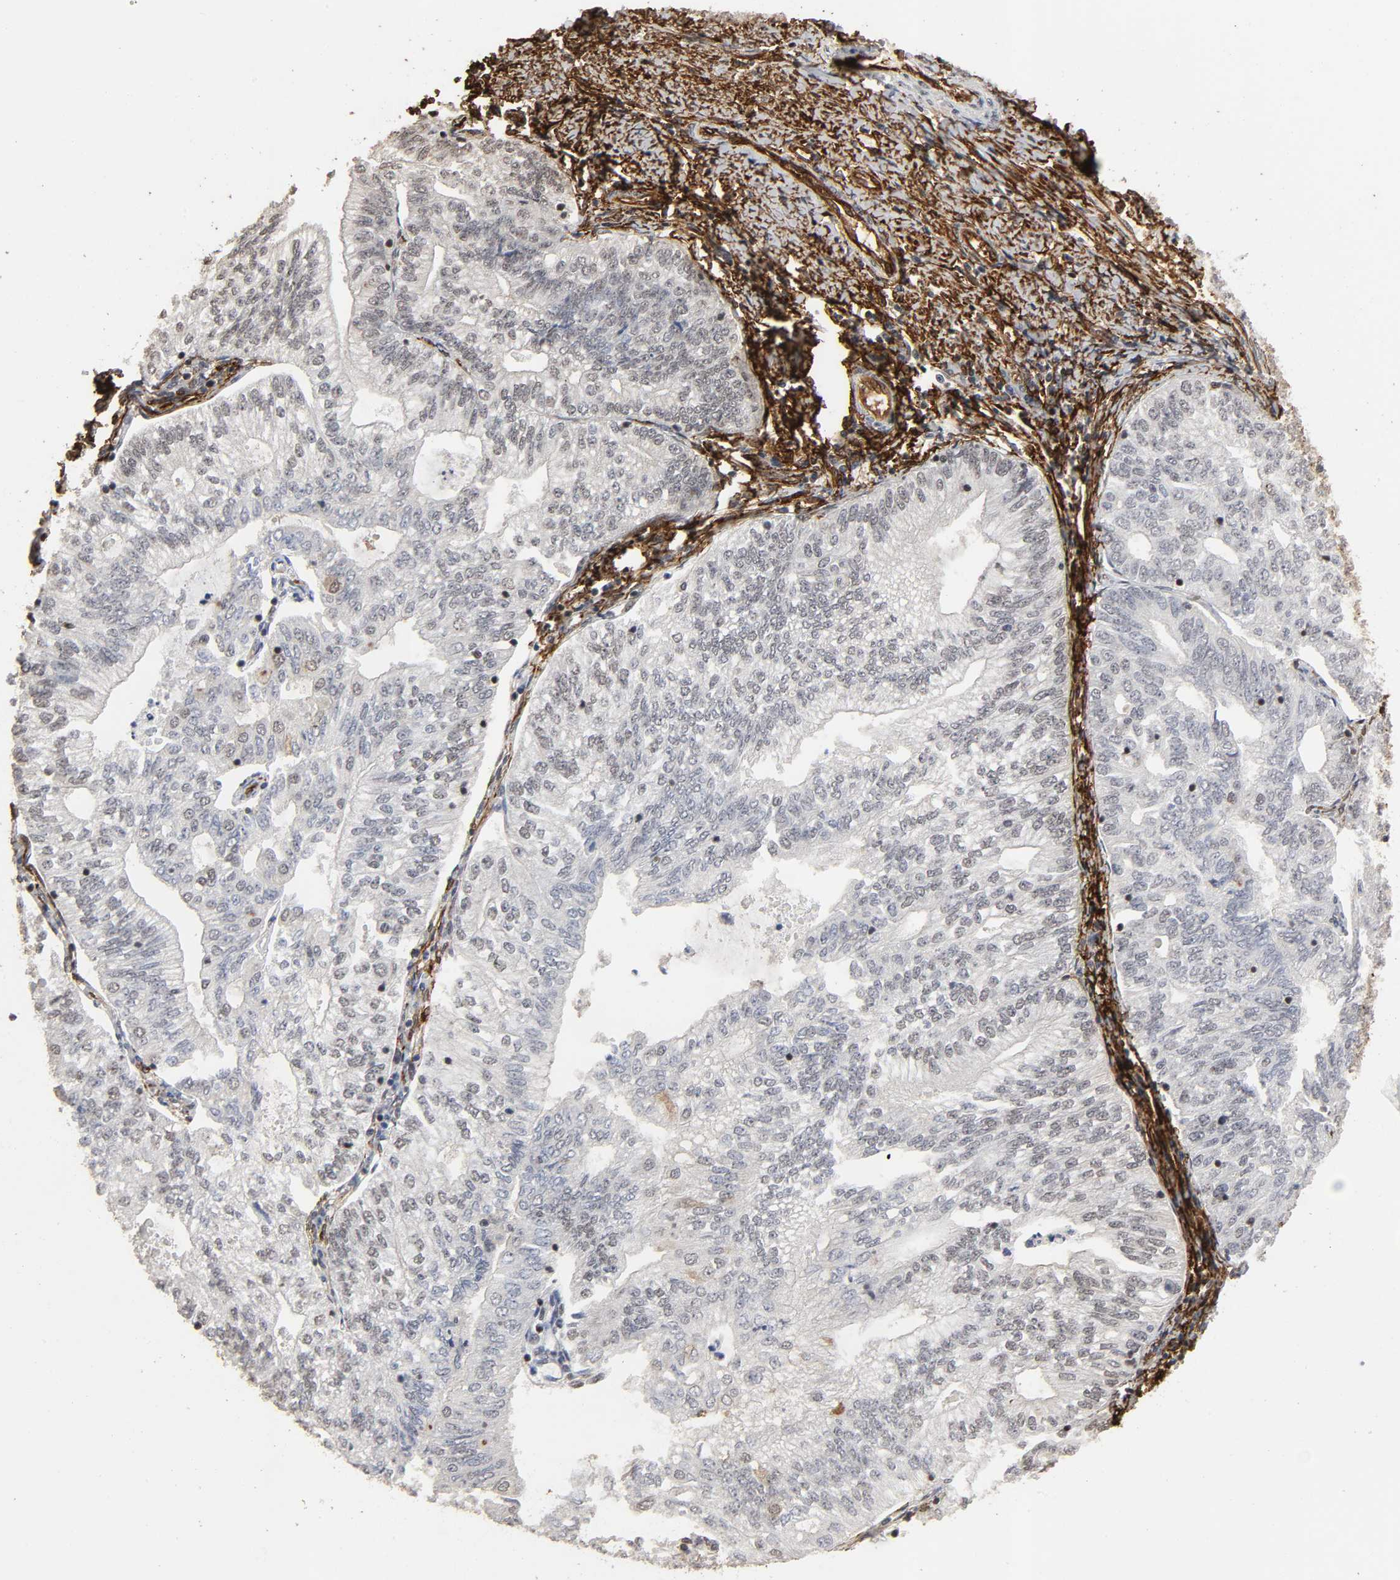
{"staining": {"intensity": "weak", "quantity": "25%-75%", "location": "nuclear"}, "tissue": "endometrial cancer", "cell_type": "Tumor cells", "image_type": "cancer", "snomed": [{"axis": "morphology", "description": "Adenocarcinoma, NOS"}, {"axis": "topography", "description": "Endometrium"}], "caption": "Brown immunohistochemical staining in endometrial cancer demonstrates weak nuclear staining in about 25%-75% of tumor cells. The protein of interest is stained brown, and the nuclei are stained in blue (DAB (3,3'-diaminobenzidine) IHC with brightfield microscopy, high magnification).", "gene": "AHNAK2", "patient": {"sex": "female", "age": 69}}